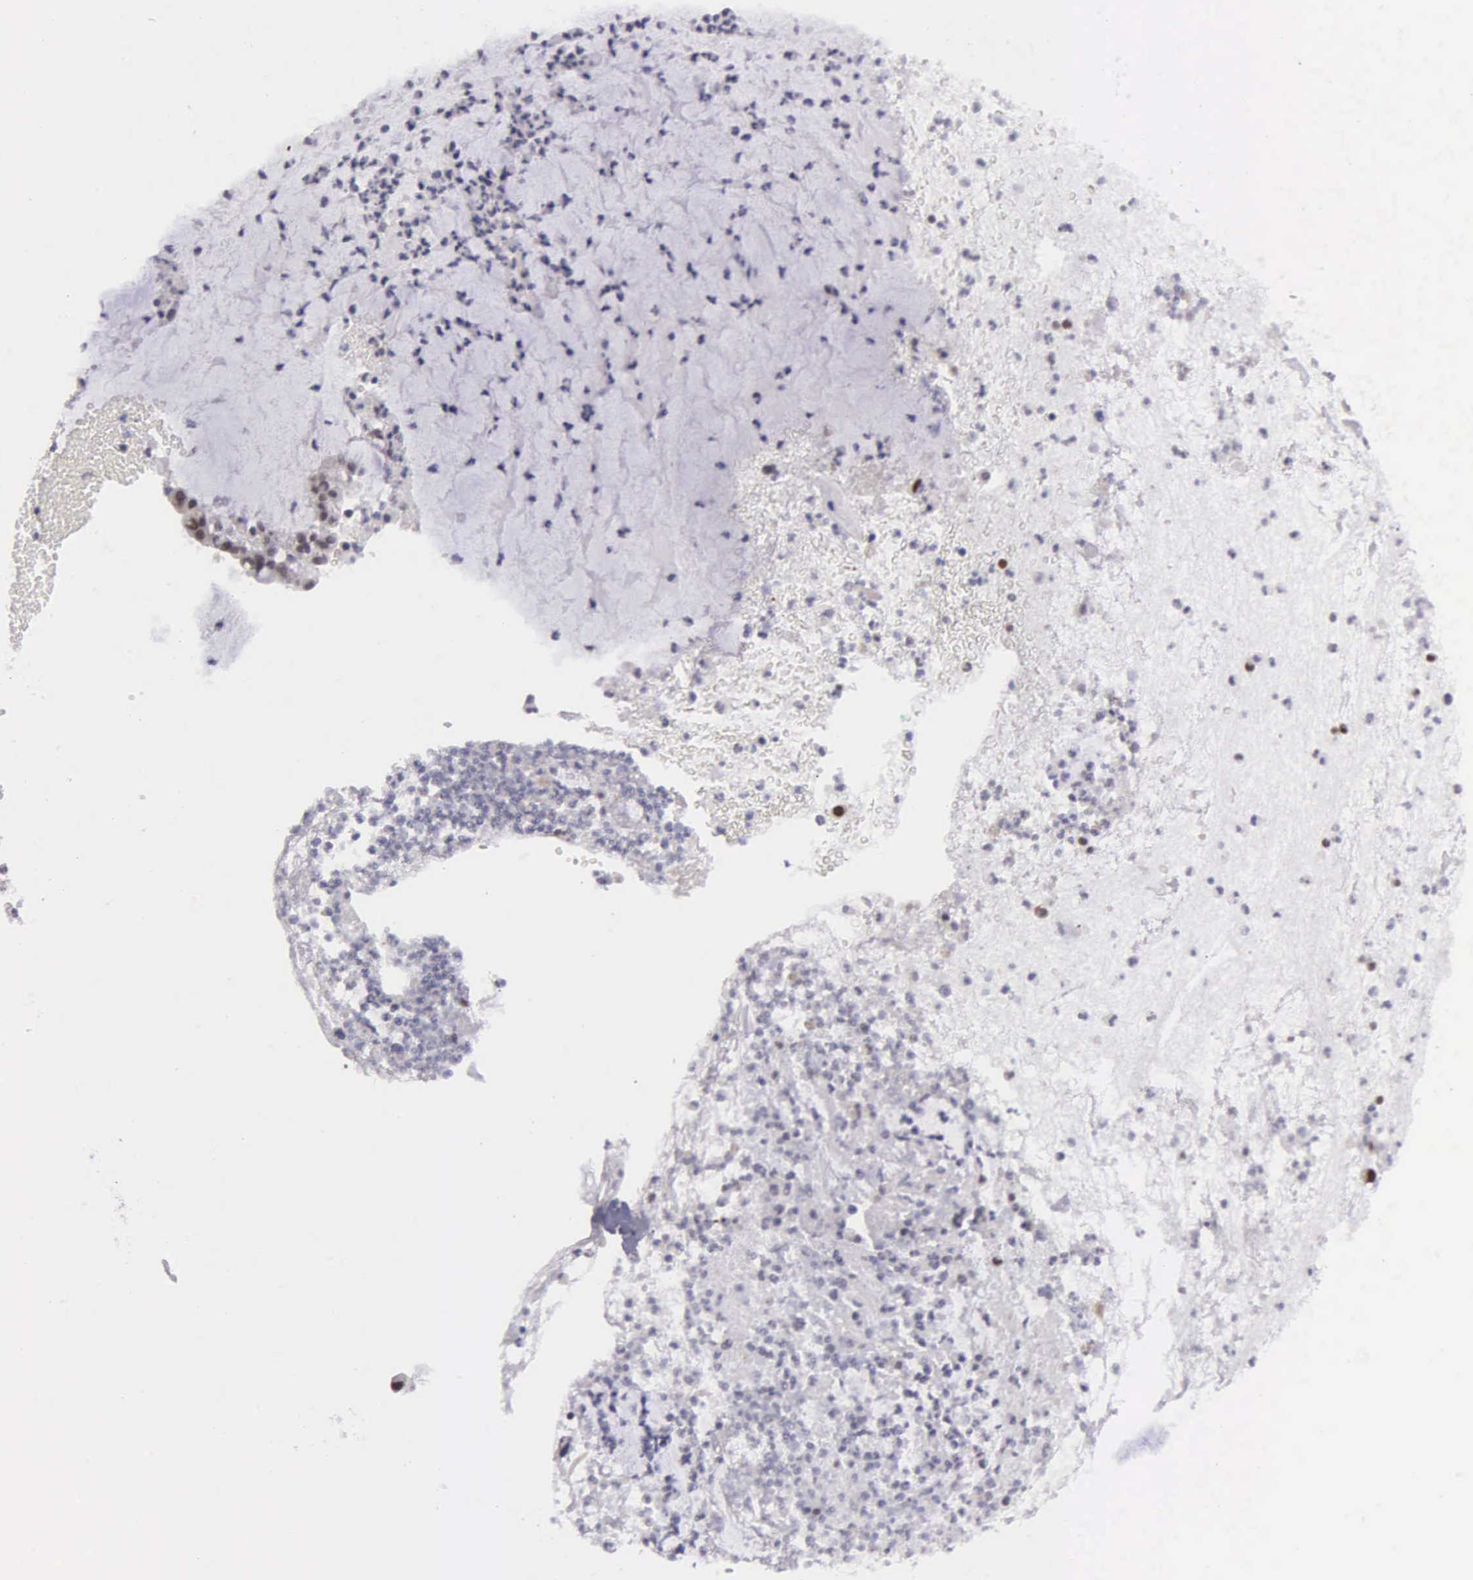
{"staining": {"intensity": "moderate", "quantity": ">75%", "location": "nuclear"}, "tissue": "cervical cancer", "cell_type": "Tumor cells", "image_type": "cancer", "snomed": [{"axis": "morphology", "description": "Adenocarcinoma, NOS"}, {"axis": "topography", "description": "Cervix"}], "caption": "The histopathology image exhibits staining of adenocarcinoma (cervical), revealing moderate nuclear protein expression (brown color) within tumor cells. The staining was performed using DAB (3,3'-diaminobenzidine) to visualize the protein expression in brown, while the nuclei were stained in blue with hematoxylin (Magnification: 20x).", "gene": "UBR7", "patient": {"sex": "female", "age": 41}}